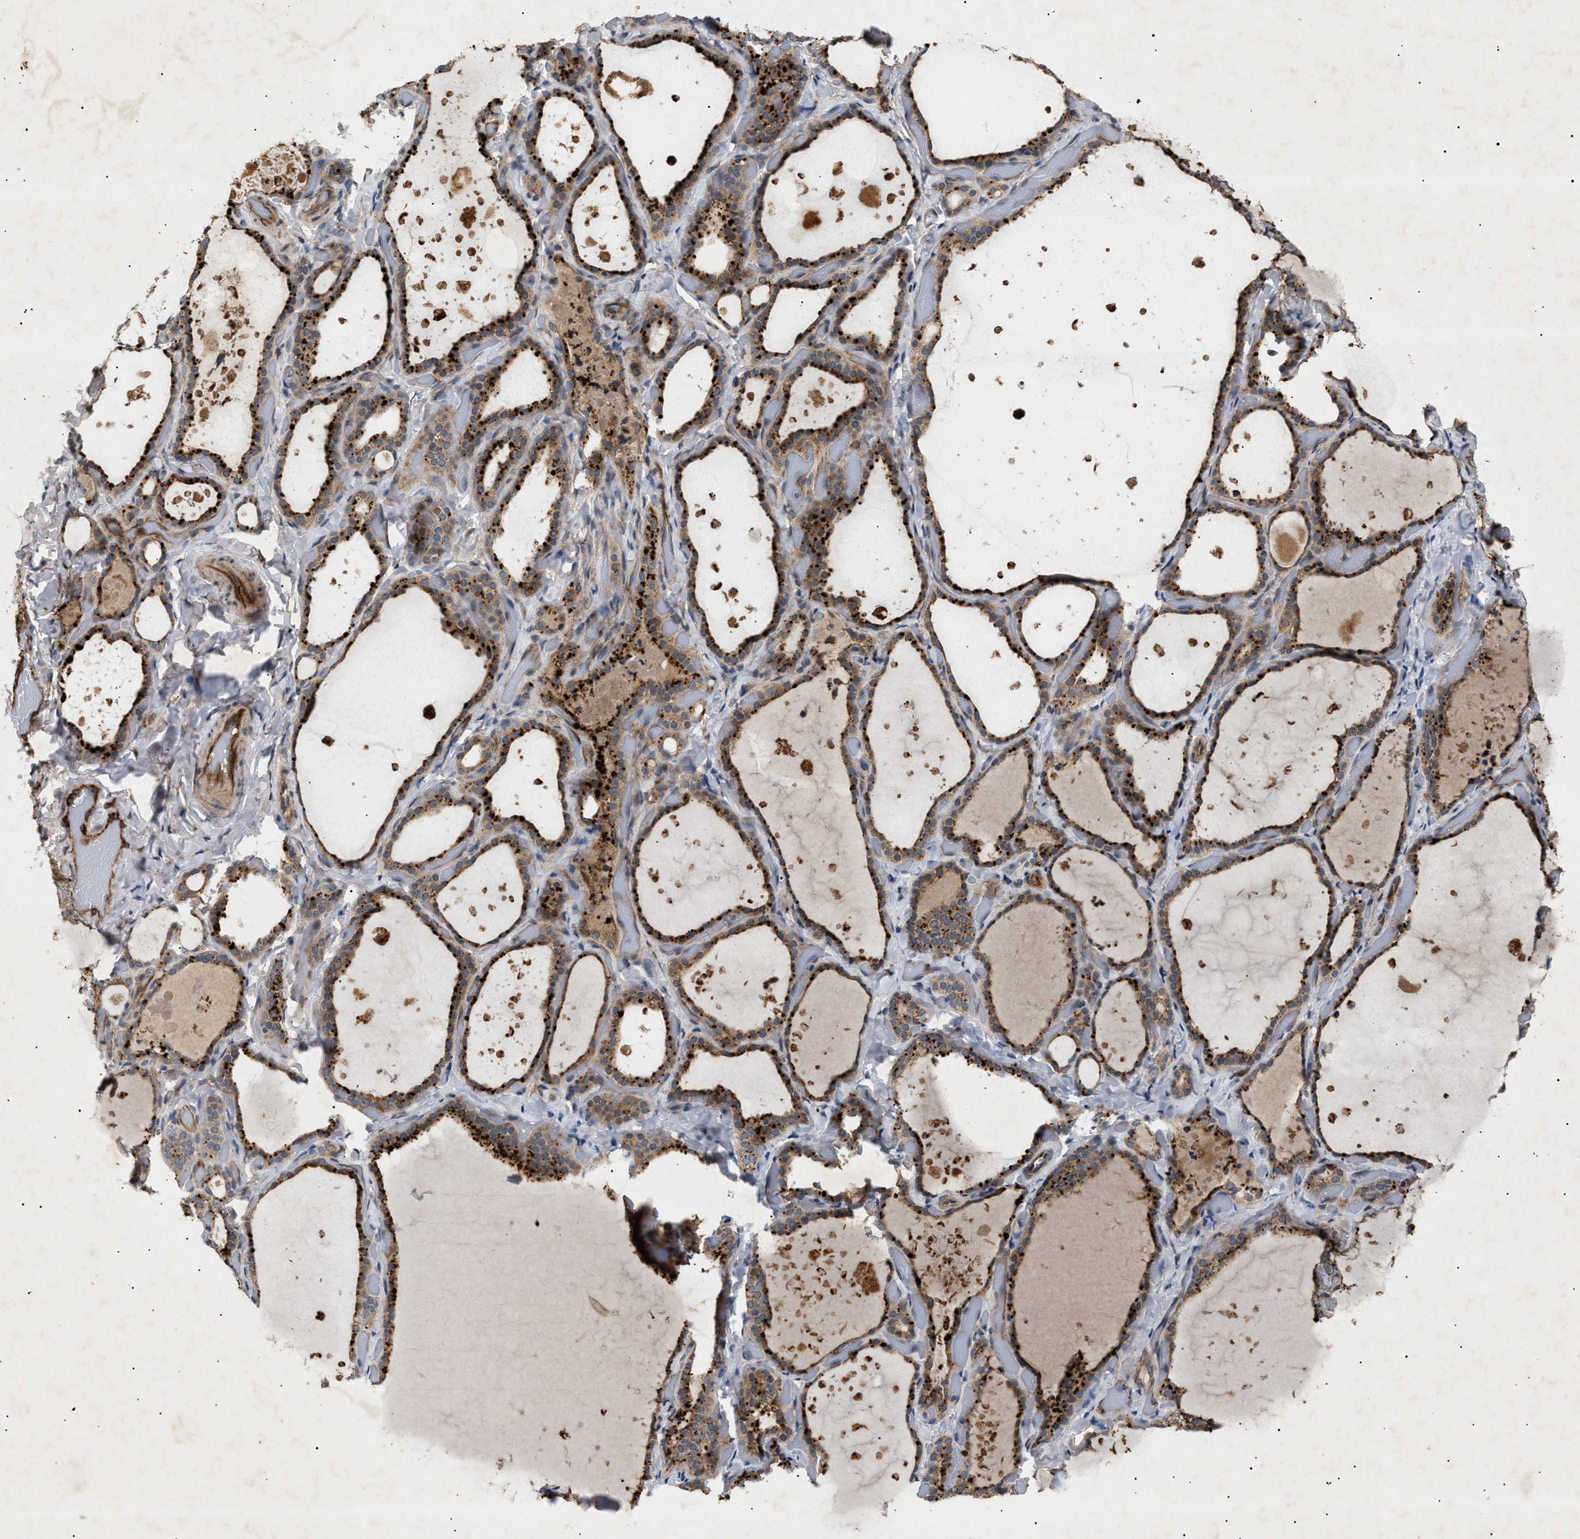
{"staining": {"intensity": "strong", "quantity": "25%-75%", "location": "cytoplasmic/membranous"}, "tissue": "thyroid gland", "cell_type": "Glandular cells", "image_type": "normal", "snomed": [{"axis": "morphology", "description": "Normal tissue, NOS"}, {"axis": "topography", "description": "Thyroid gland"}], "caption": "High-power microscopy captured an immunohistochemistry (IHC) histopathology image of normal thyroid gland, revealing strong cytoplasmic/membranous positivity in about 25%-75% of glandular cells. (DAB (3,3'-diaminobenzidine) IHC, brown staining for protein, blue staining for nuclei).", "gene": "SIRT5", "patient": {"sex": "female", "age": 44}}